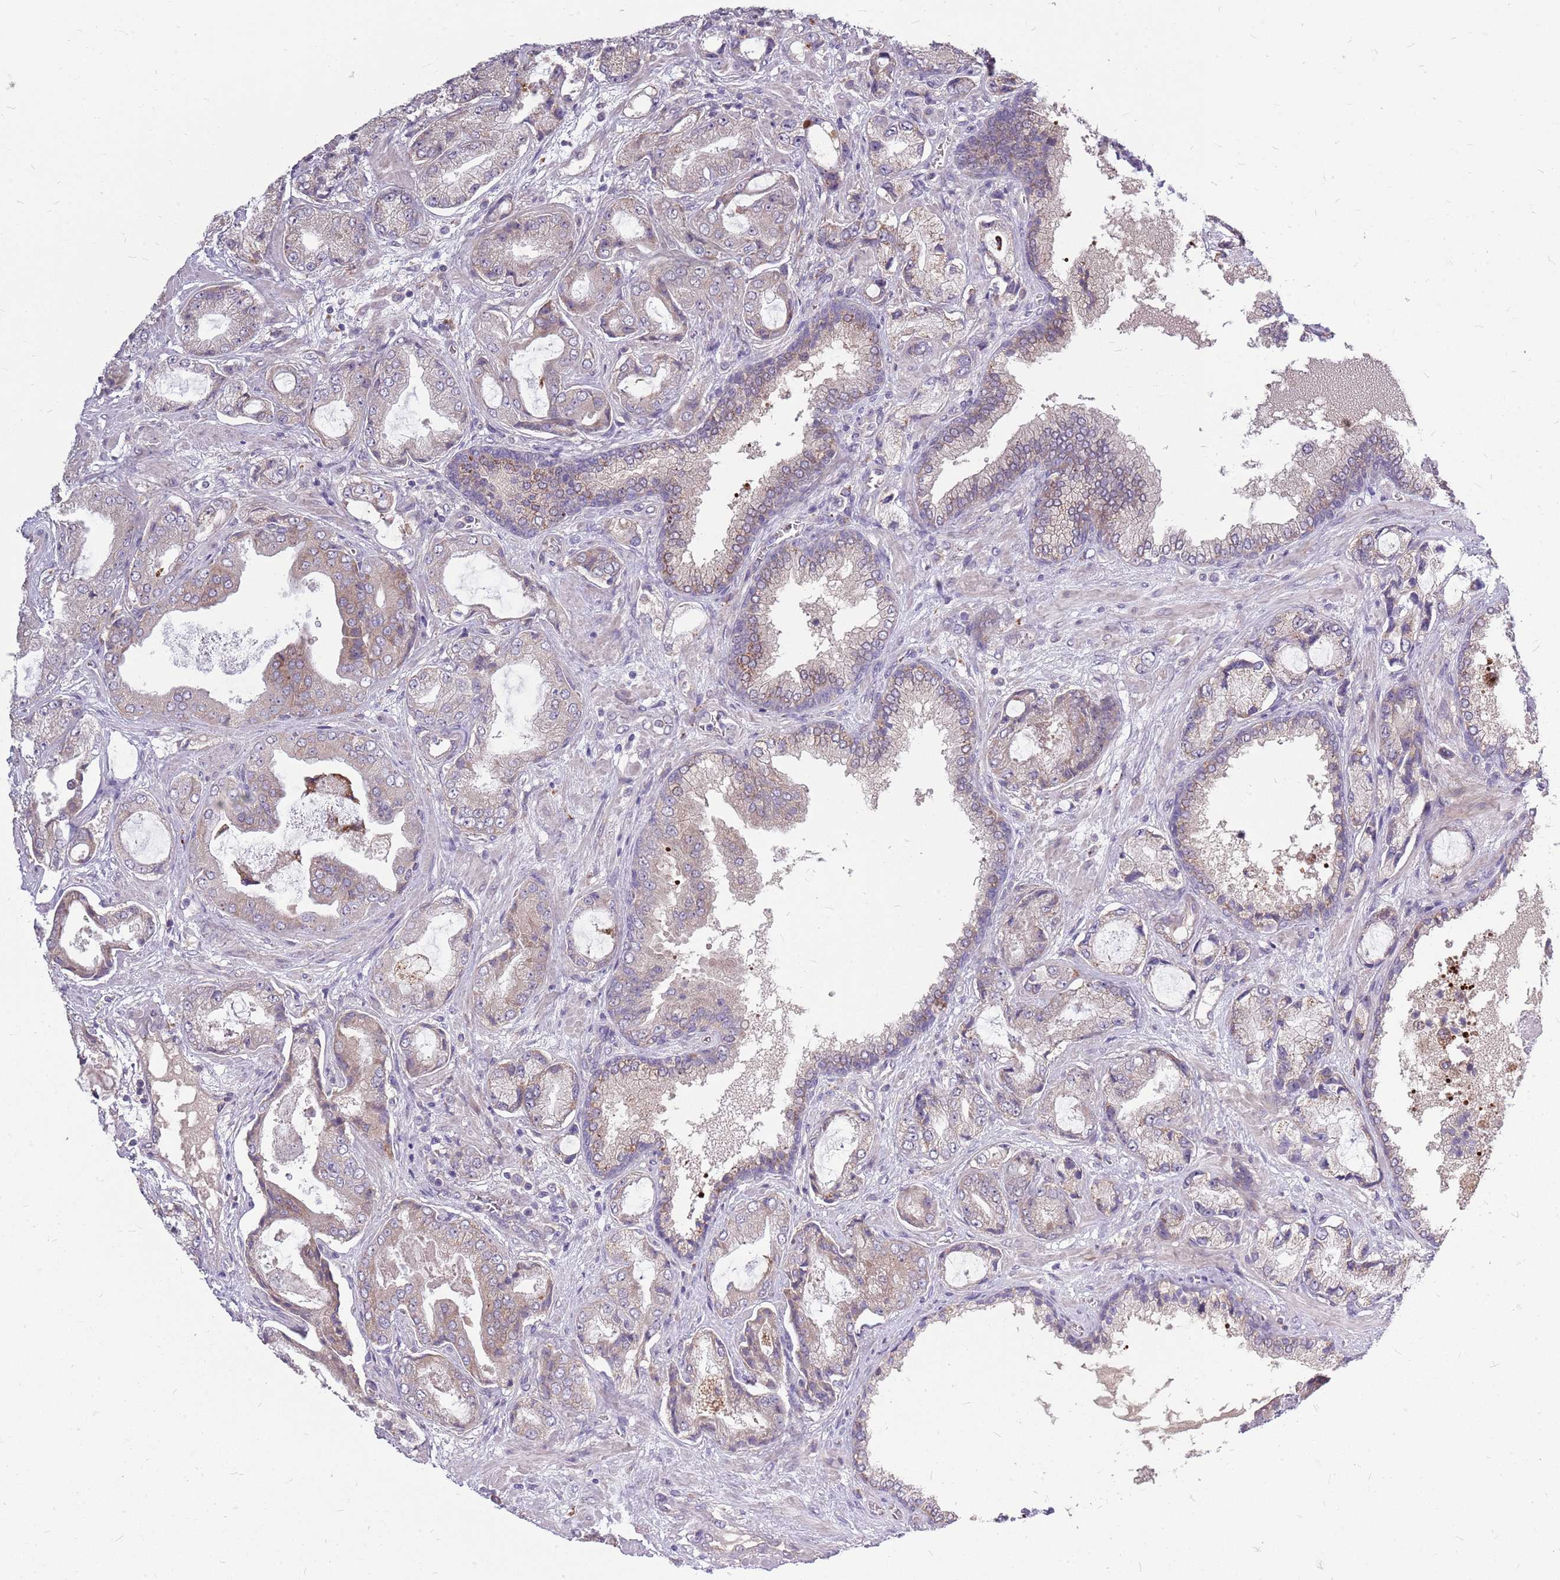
{"staining": {"intensity": "weak", "quantity": "<25%", "location": "cytoplasmic/membranous"}, "tissue": "prostate cancer", "cell_type": "Tumor cells", "image_type": "cancer", "snomed": [{"axis": "morphology", "description": "Adenocarcinoma, High grade"}, {"axis": "topography", "description": "Prostate"}], "caption": "High power microscopy photomicrograph of an immunohistochemistry (IHC) image of prostate cancer, revealing no significant expression in tumor cells.", "gene": "PPP1R27", "patient": {"sex": "male", "age": 68}}